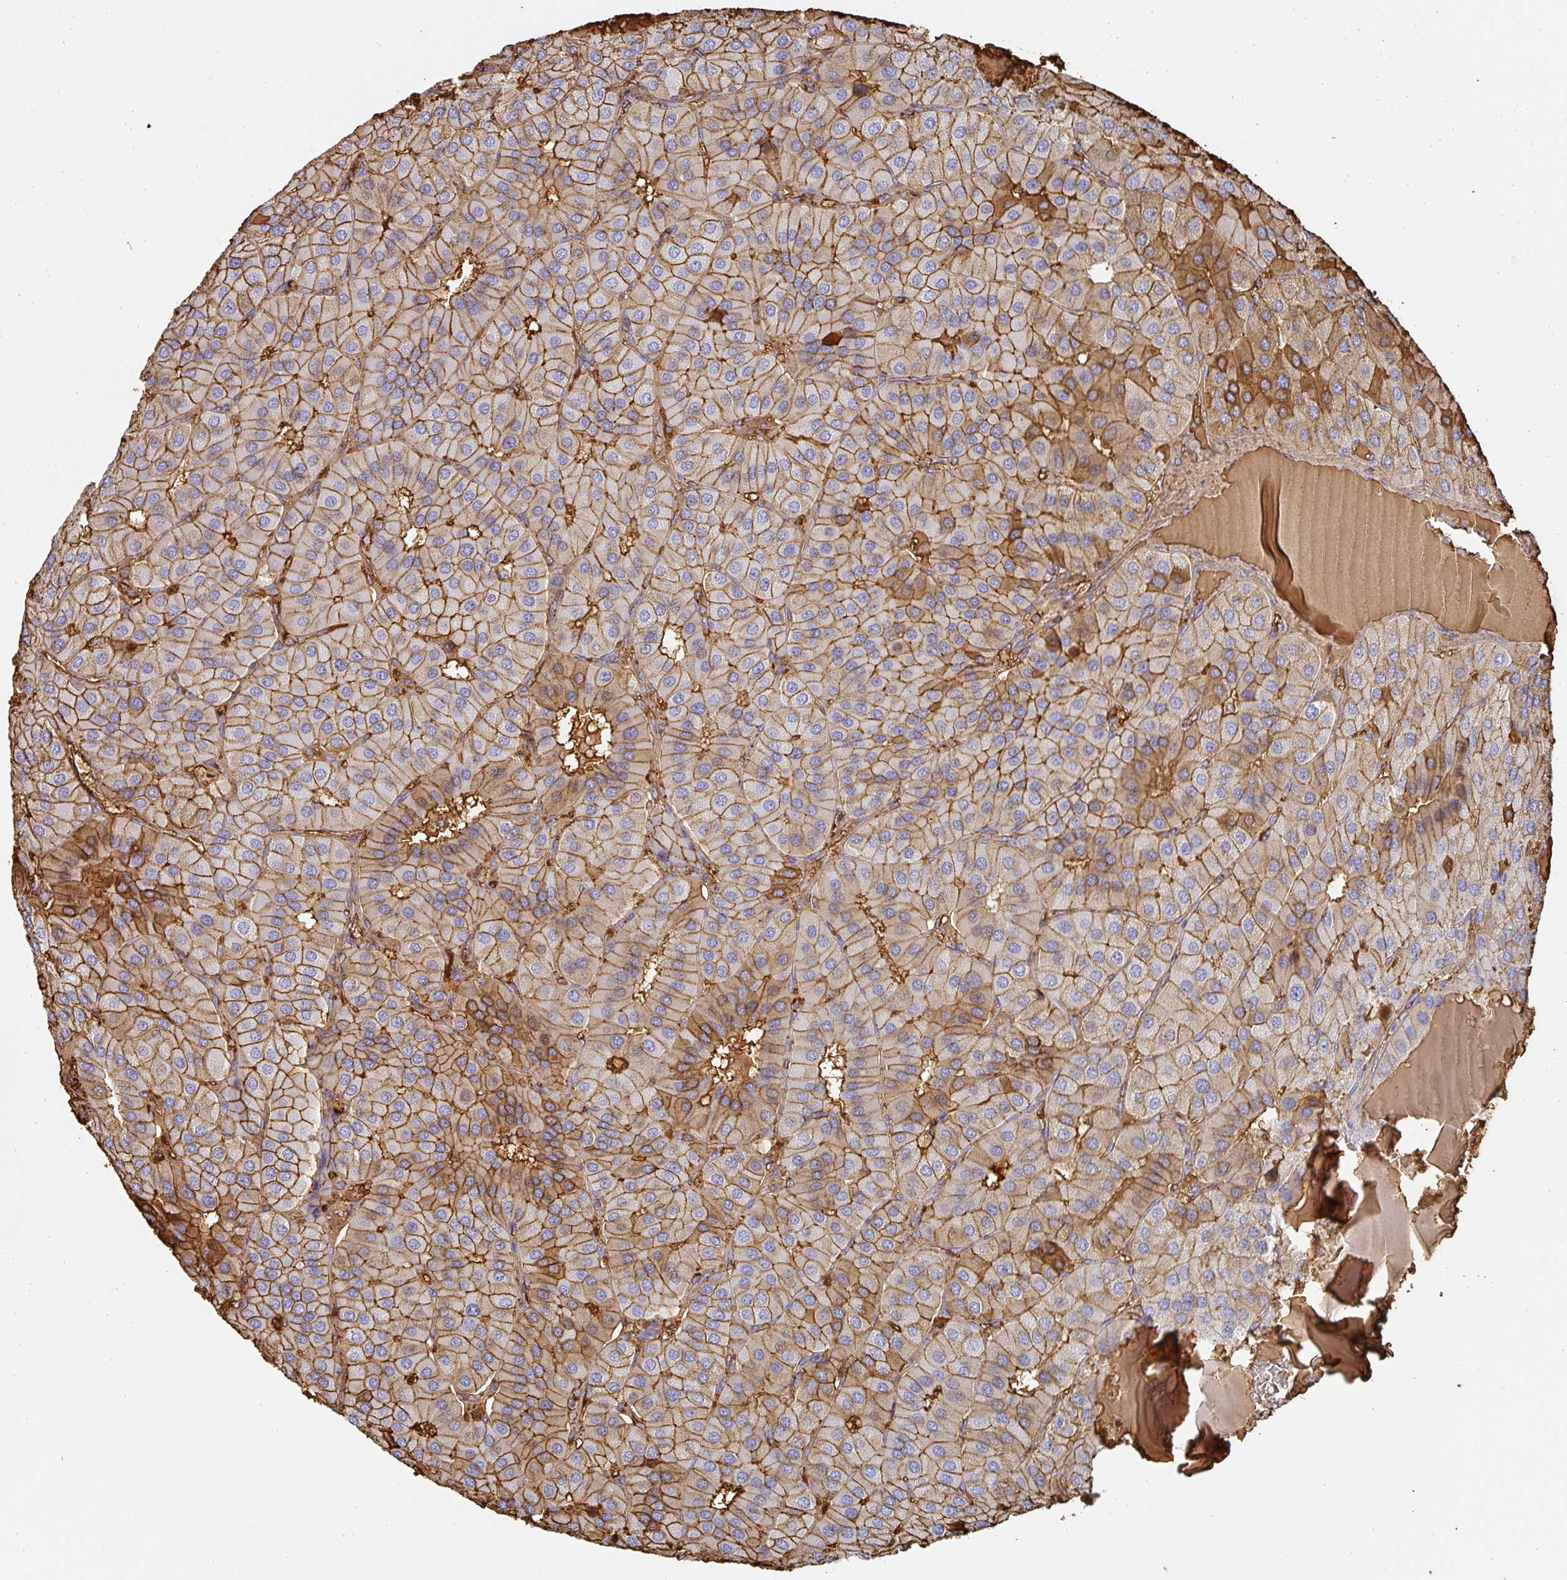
{"staining": {"intensity": "moderate", "quantity": ">75%", "location": "cytoplasmic/membranous"}, "tissue": "parathyroid gland", "cell_type": "Glandular cells", "image_type": "normal", "snomed": [{"axis": "morphology", "description": "Normal tissue, NOS"}, {"axis": "morphology", "description": "Adenoma, NOS"}, {"axis": "topography", "description": "Parathyroid gland"}], "caption": "Immunohistochemistry image of benign human parathyroid gland stained for a protein (brown), which exhibits medium levels of moderate cytoplasmic/membranous expression in about >75% of glandular cells.", "gene": "ALB", "patient": {"sex": "female", "age": 86}}